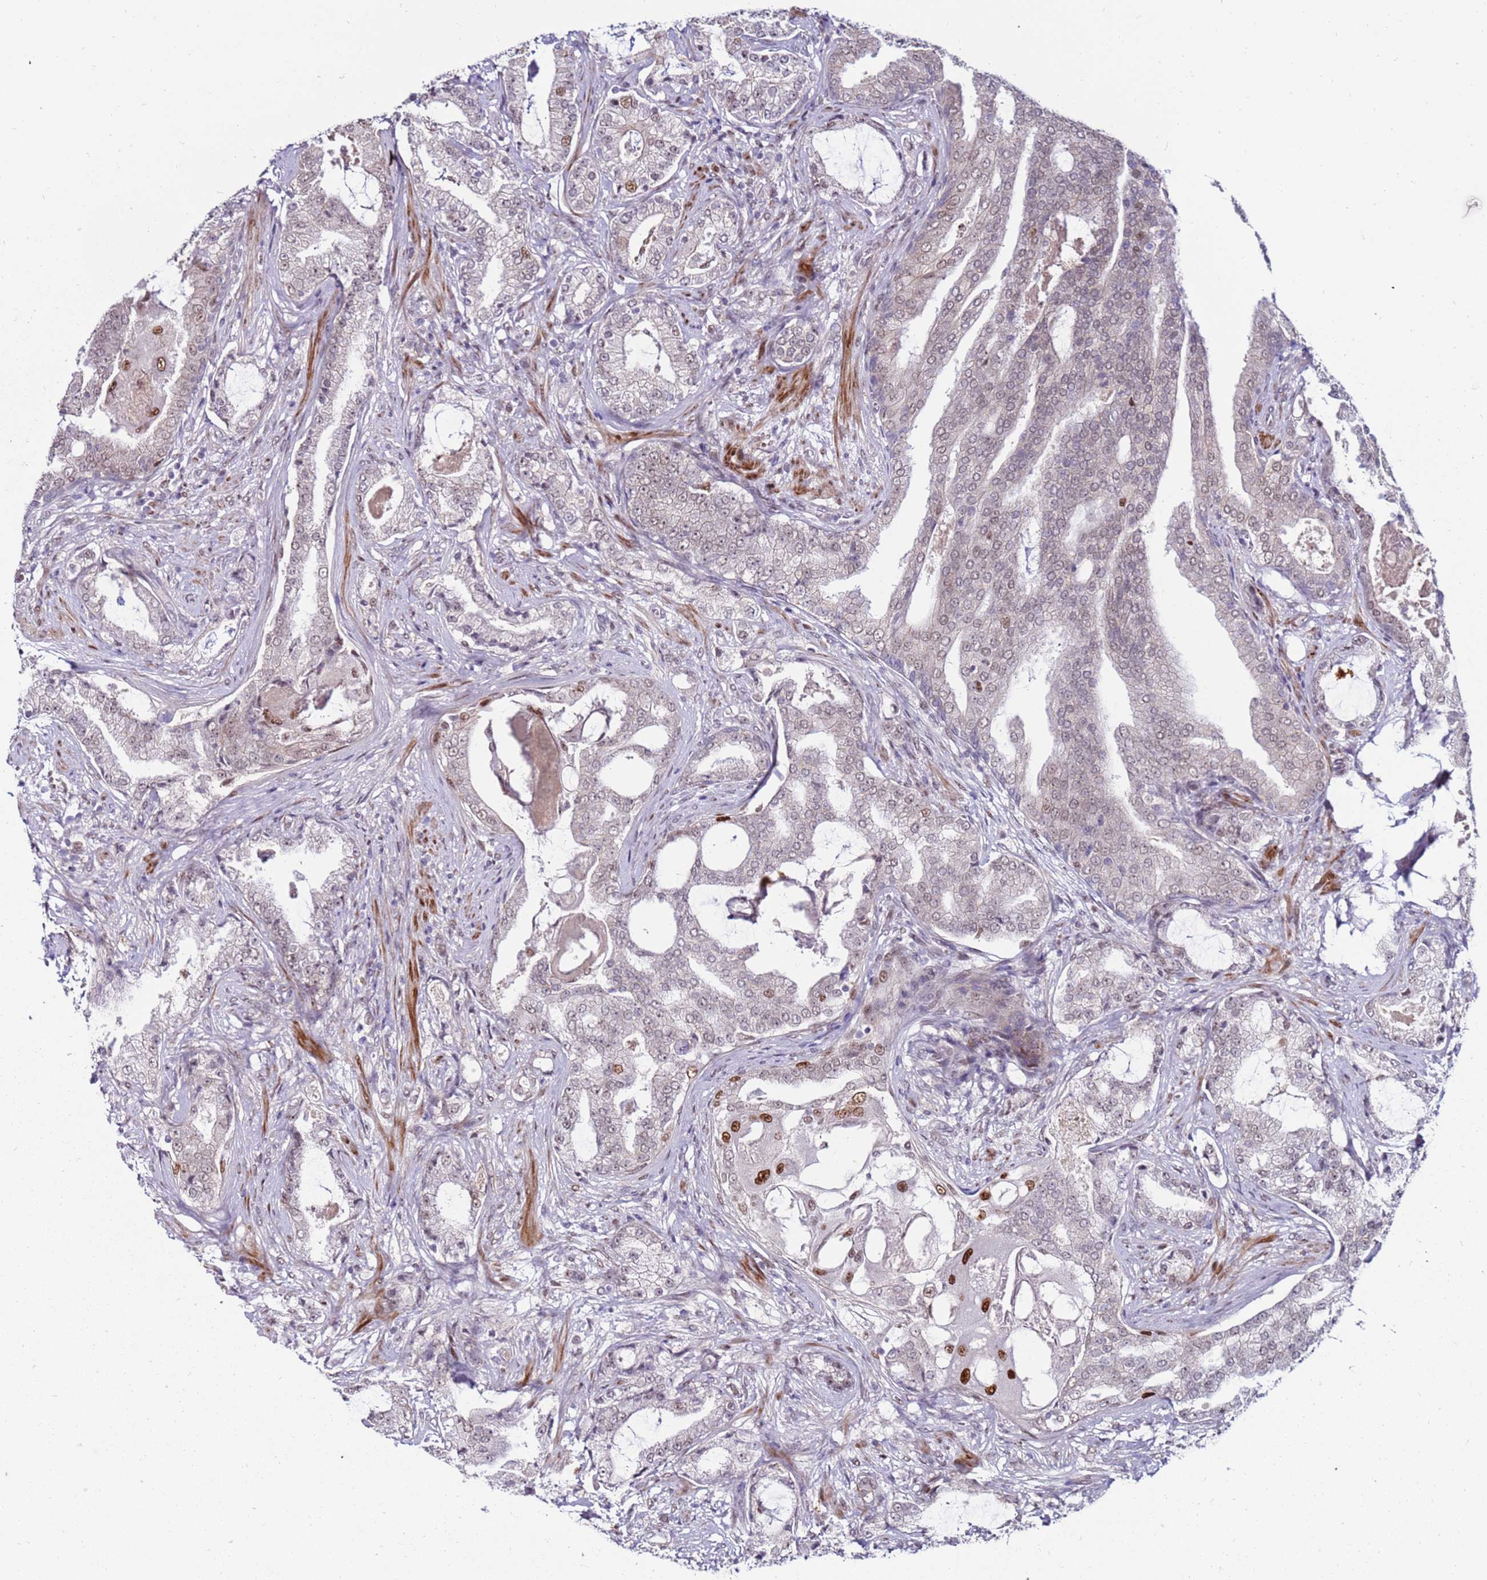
{"staining": {"intensity": "moderate", "quantity": "25%-75%", "location": "nuclear"}, "tissue": "prostate cancer", "cell_type": "Tumor cells", "image_type": "cancer", "snomed": [{"axis": "morphology", "description": "Adenocarcinoma, High grade"}, {"axis": "topography", "description": "Prostate"}], "caption": "Moderate nuclear protein expression is present in about 25%-75% of tumor cells in prostate high-grade adenocarcinoma. The protein of interest is stained brown, and the nuclei are stained in blue (DAB IHC with brightfield microscopy, high magnification).", "gene": "KPNA4", "patient": {"sex": "male", "age": 68}}